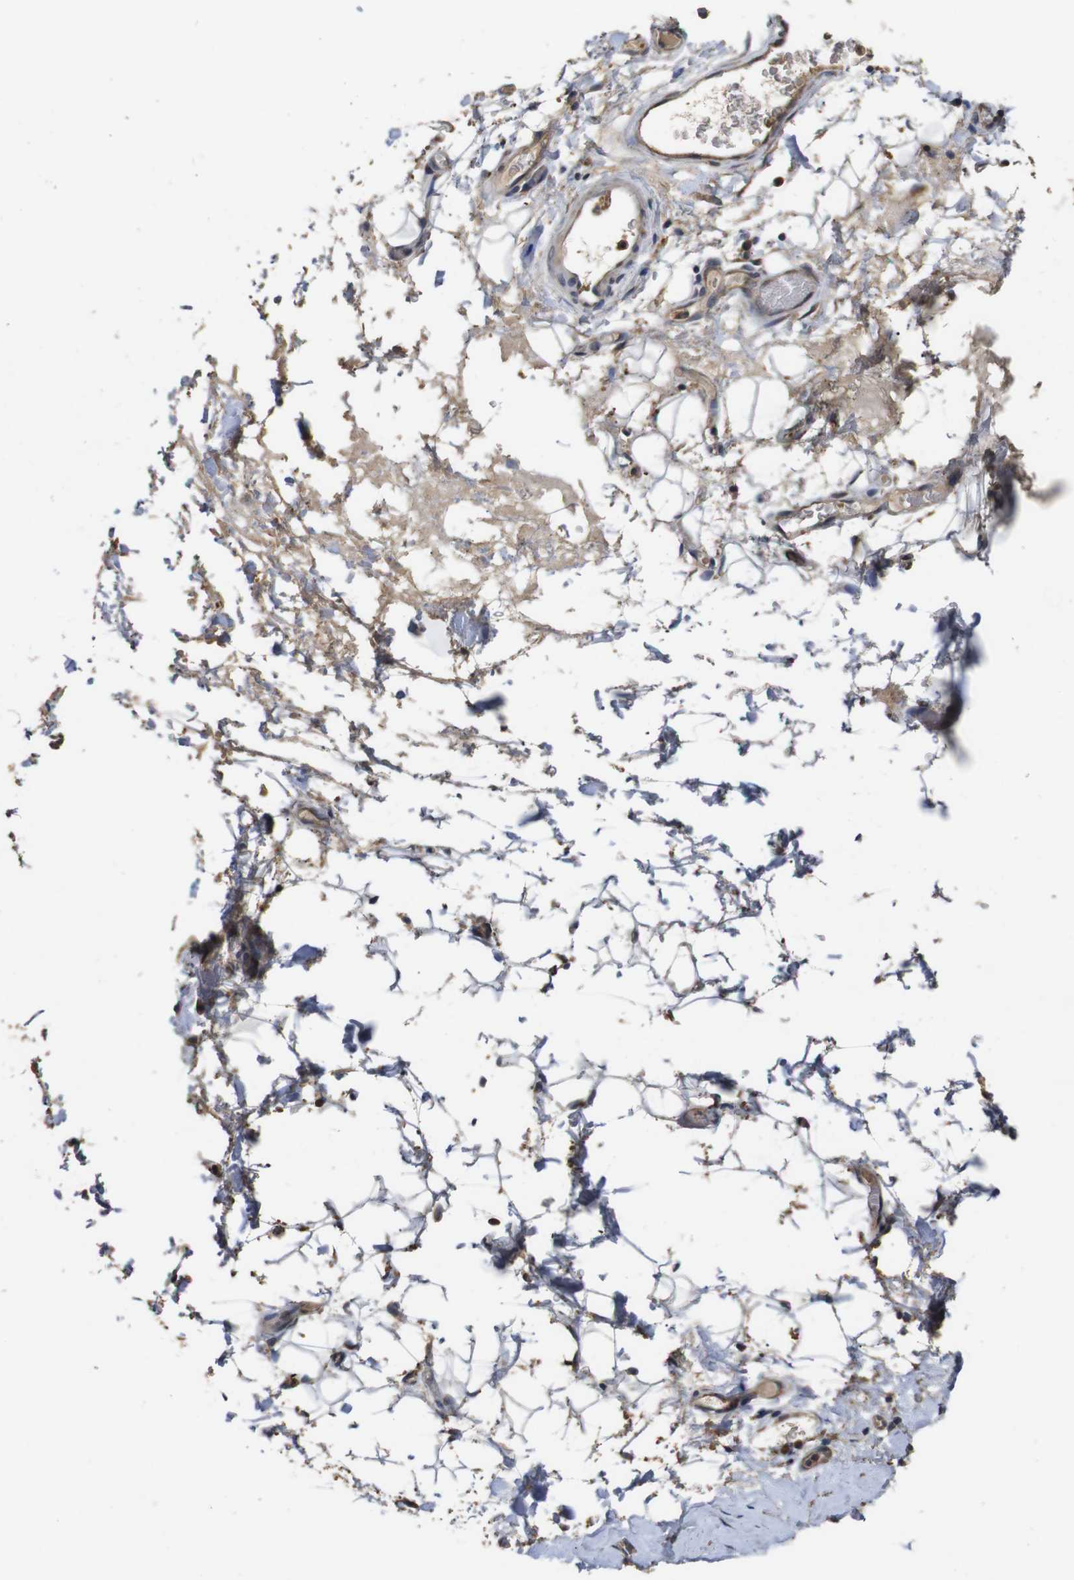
{"staining": {"intensity": "negative", "quantity": "none", "location": "none"}, "tissue": "adipose tissue", "cell_type": "Adipocytes", "image_type": "normal", "snomed": [{"axis": "morphology", "description": "Normal tissue, NOS"}, {"axis": "morphology", "description": "Adenocarcinoma, NOS"}, {"axis": "topography", "description": "Esophagus"}], "caption": "High power microscopy photomicrograph of an immunohistochemistry (IHC) micrograph of benign adipose tissue, revealing no significant staining in adipocytes. (DAB IHC visualized using brightfield microscopy, high magnification).", "gene": "ARHGAP24", "patient": {"sex": "male", "age": 62}}